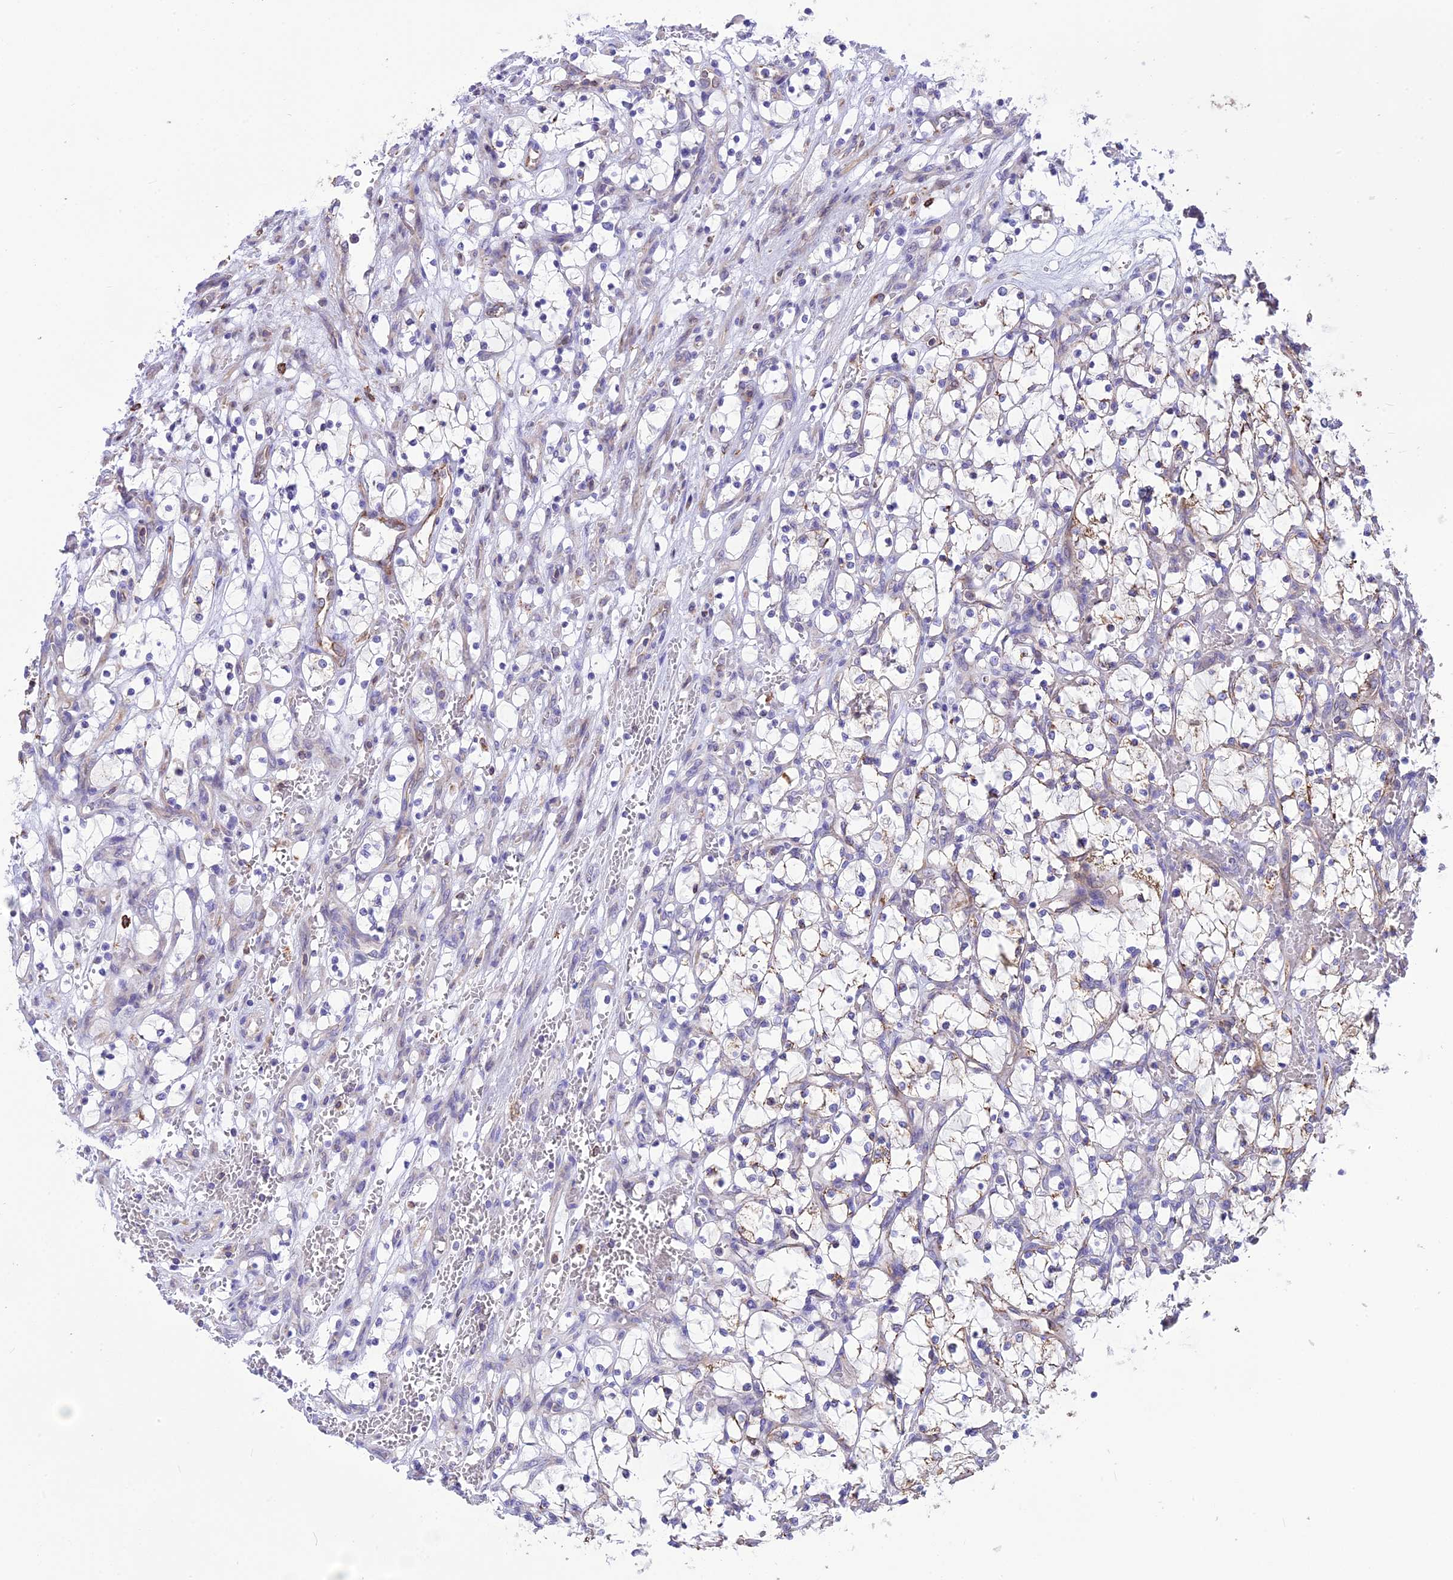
{"staining": {"intensity": "weak", "quantity": "<25%", "location": "cytoplasmic/membranous"}, "tissue": "renal cancer", "cell_type": "Tumor cells", "image_type": "cancer", "snomed": [{"axis": "morphology", "description": "Adenocarcinoma, NOS"}, {"axis": "topography", "description": "Kidney"}], "caption": "High magnification brightfield microscopy of renal cancer stained with DAB (brown) and counterstained with hematoxylin (blue): tumor cells show no significant expression. (Brightfield microscopy of DAB (3,3'-diaminobenzidine) immunohistochemistry (IHC) at high magnification).", "gene": "DOC2B", "patient": {"sex": "female", "age": 69}}